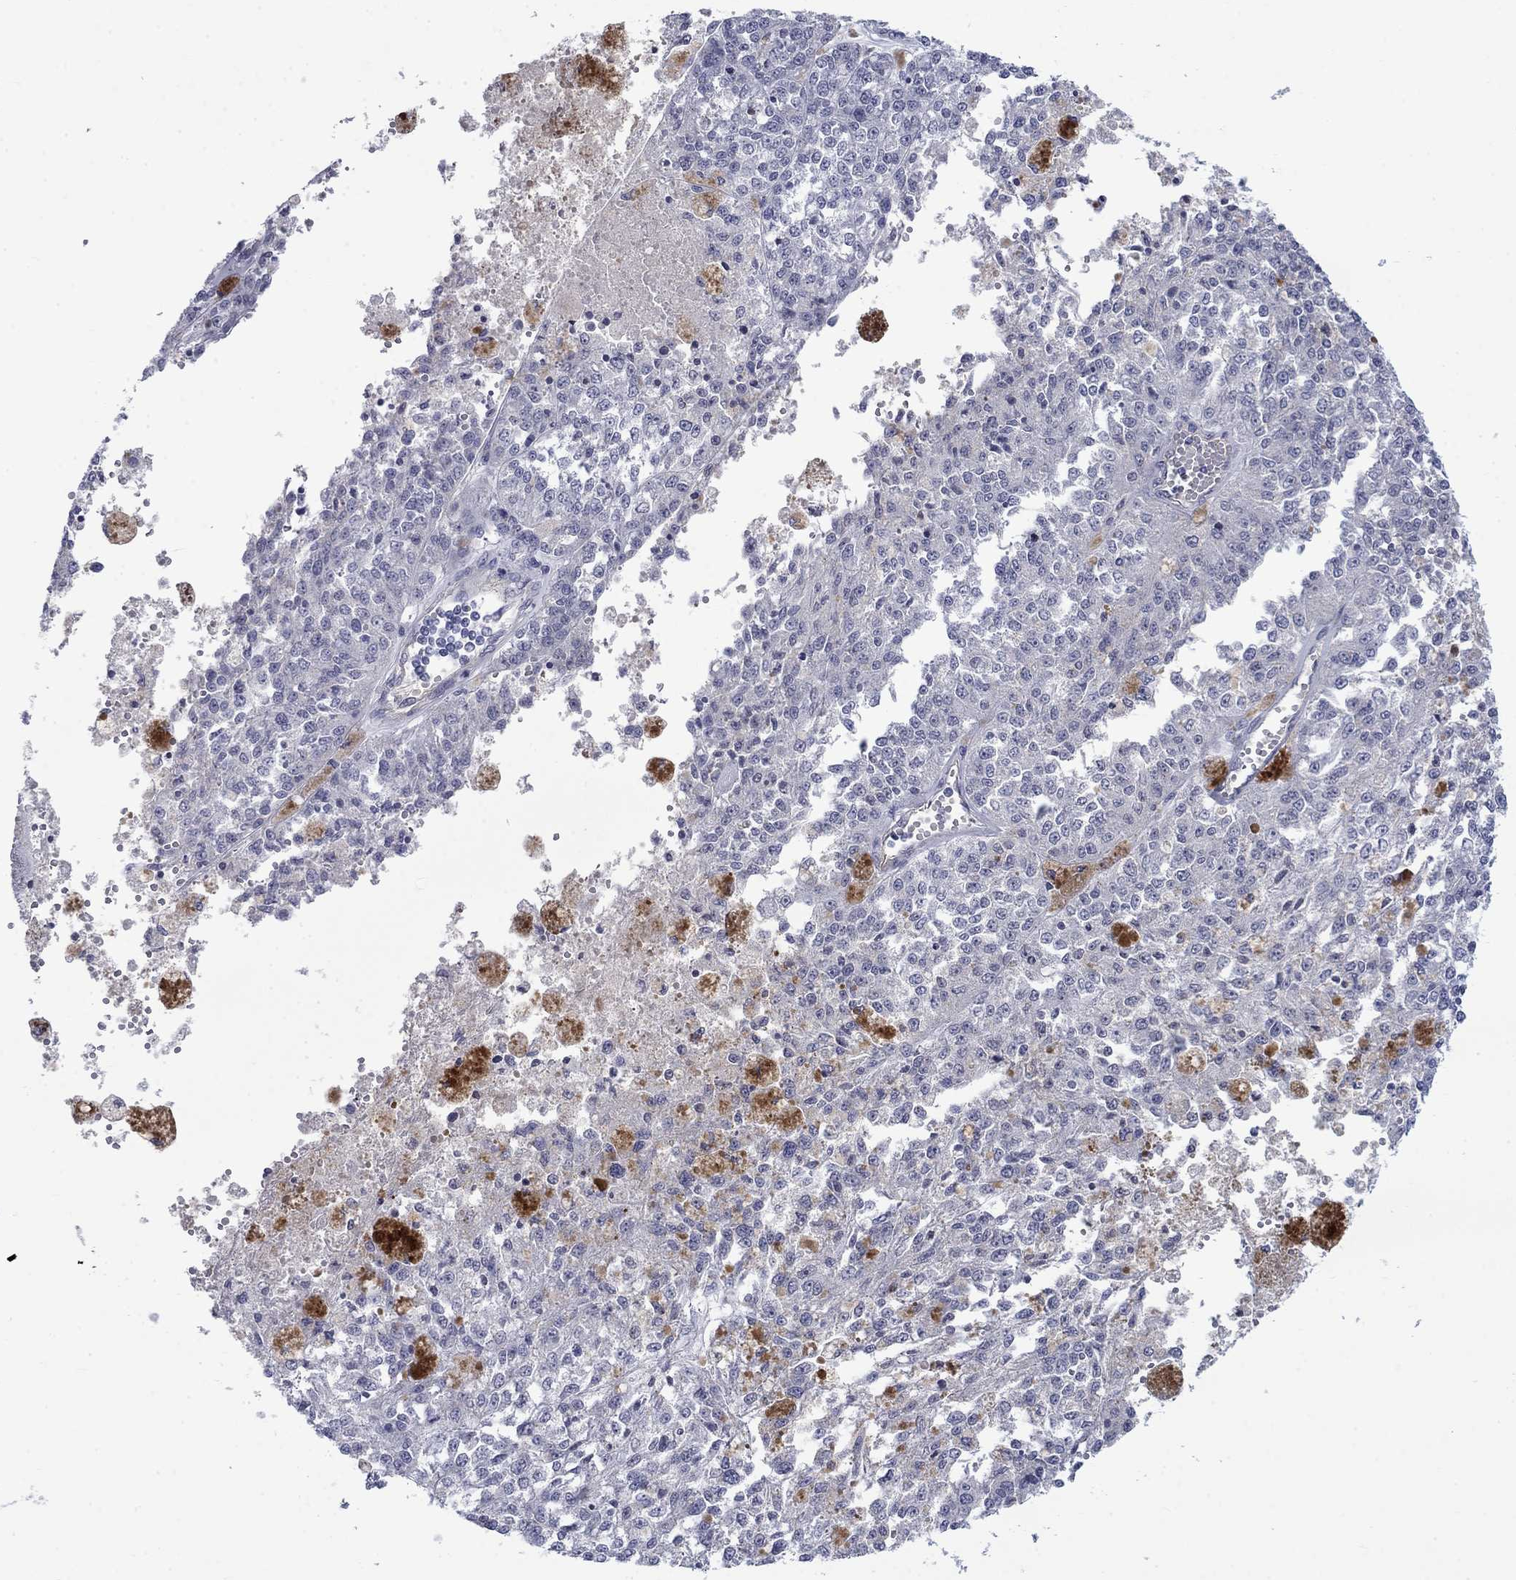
{"staining": {"intensity": "negative", "quantity": "none", "location": "none"}, "tissue": "melanoma", "cell_type": "Tumor cells", "image_type": "cancer", "snomed": [{"axis": "morphology", "description": "Malignant melanoma, Metastatic site"}, {"axis": "topography", "description": "Lymph node"}], "caption": "This image is of malignant melanoma (metastatic site) stained with immunohistochemistry (IHC) to label a protein in brown with the nuclei are counter-stained blue. There is no positivity in tumor cells.", "gene": "NSMF", "patient": {"sex": "female", "age": 64}}